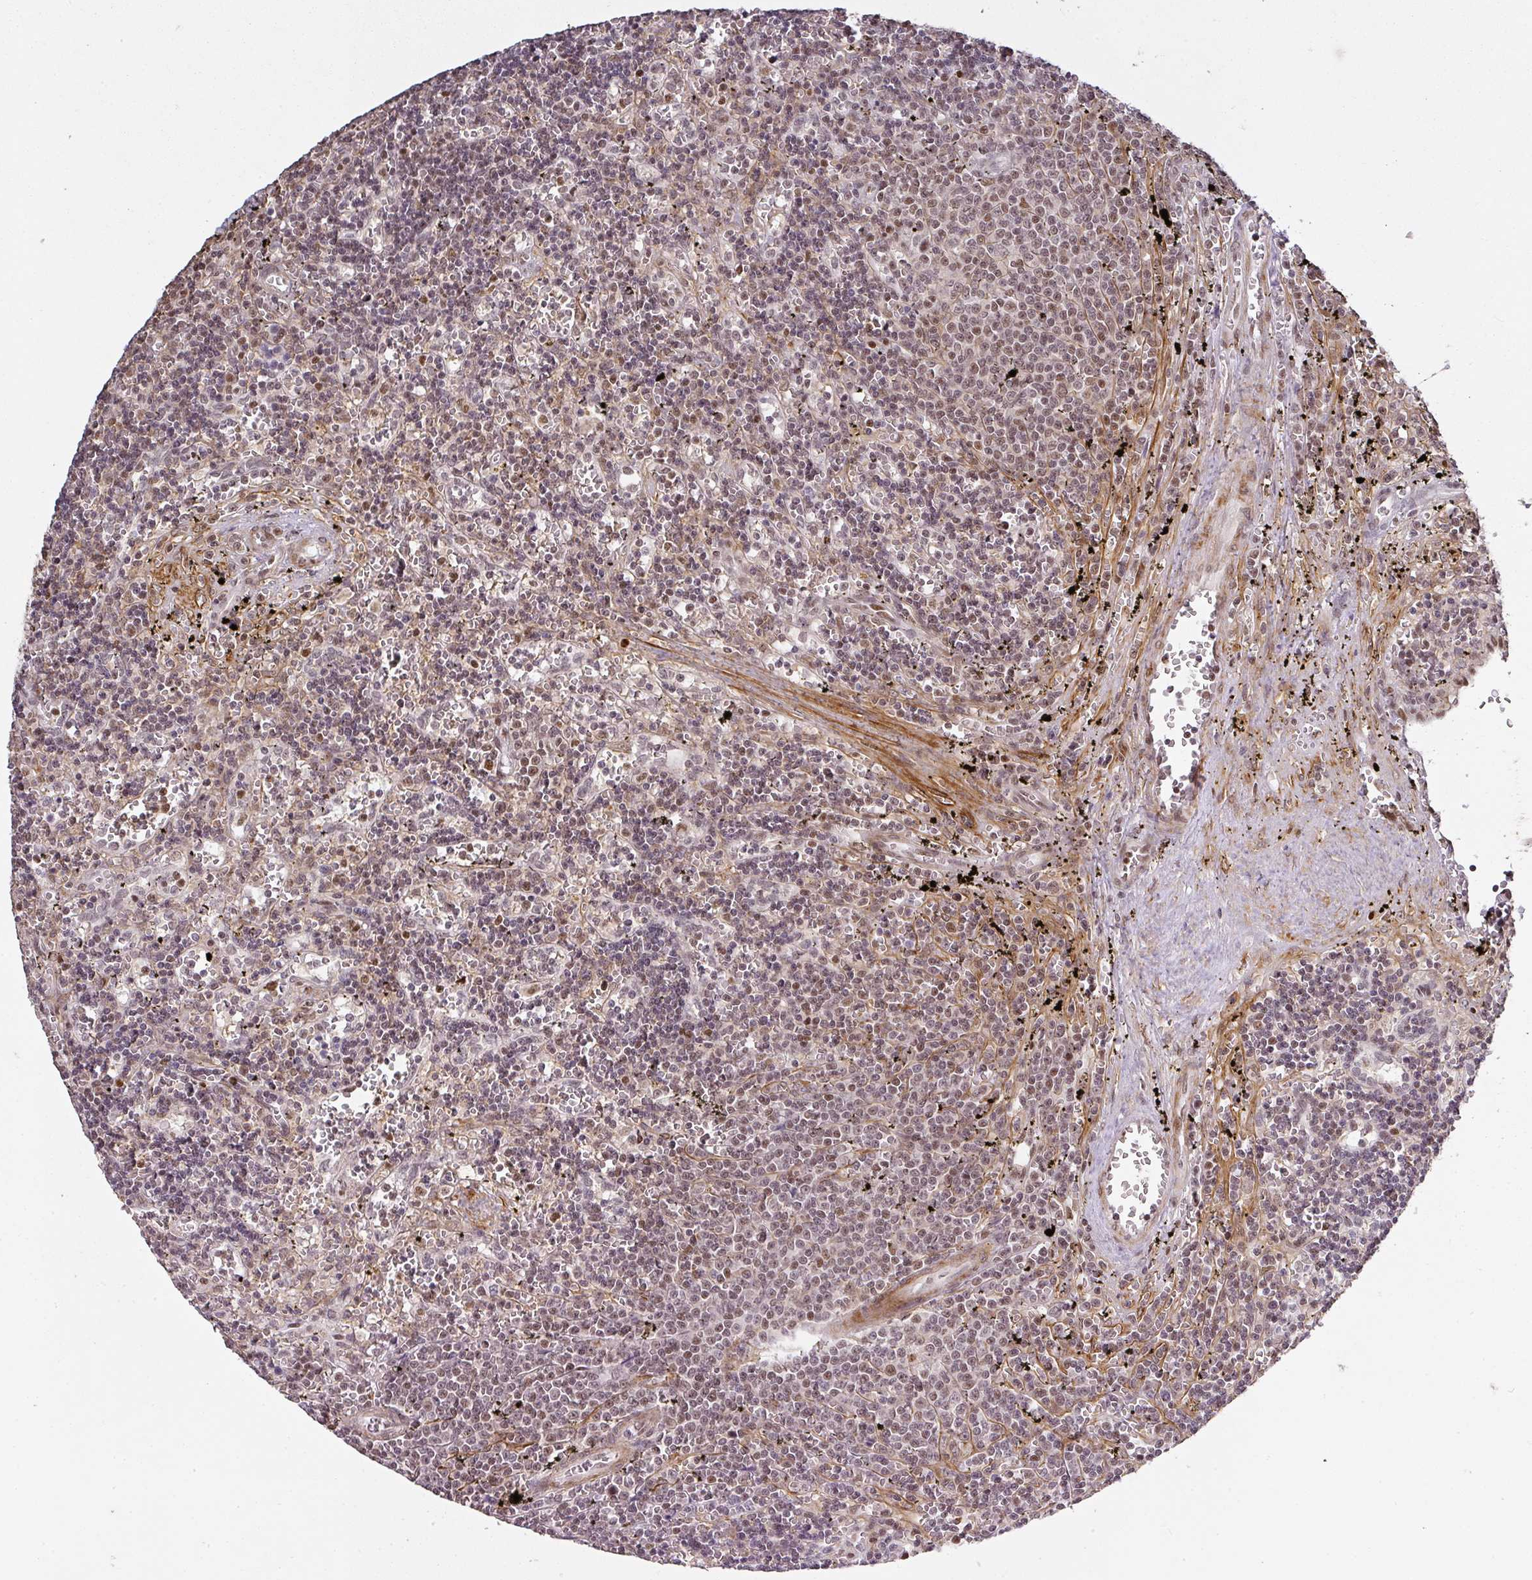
{"staining": {"intensity": "moderate", "quantity": "25%-75%", "location": "nuclear"}, "tissue": "lymphoma", "cell_type": "Tumor cells", "image_type": "cancer", "snomed": [{"axis": "morphology", "description": "Malignant lymphoma, non-Hodgkin's type, Low grade"}, {"axis": "topography", "description": "Spleen"}], "caption": "A high-resolution histopathology image shows immunohistochemistry (IHC) staining of lymphoma, which displays moderate nuclear expression in about 25%-75% of tumor cells.", "gene": "GPRIN2", "patient": {"sex": "male", "age": 60}}